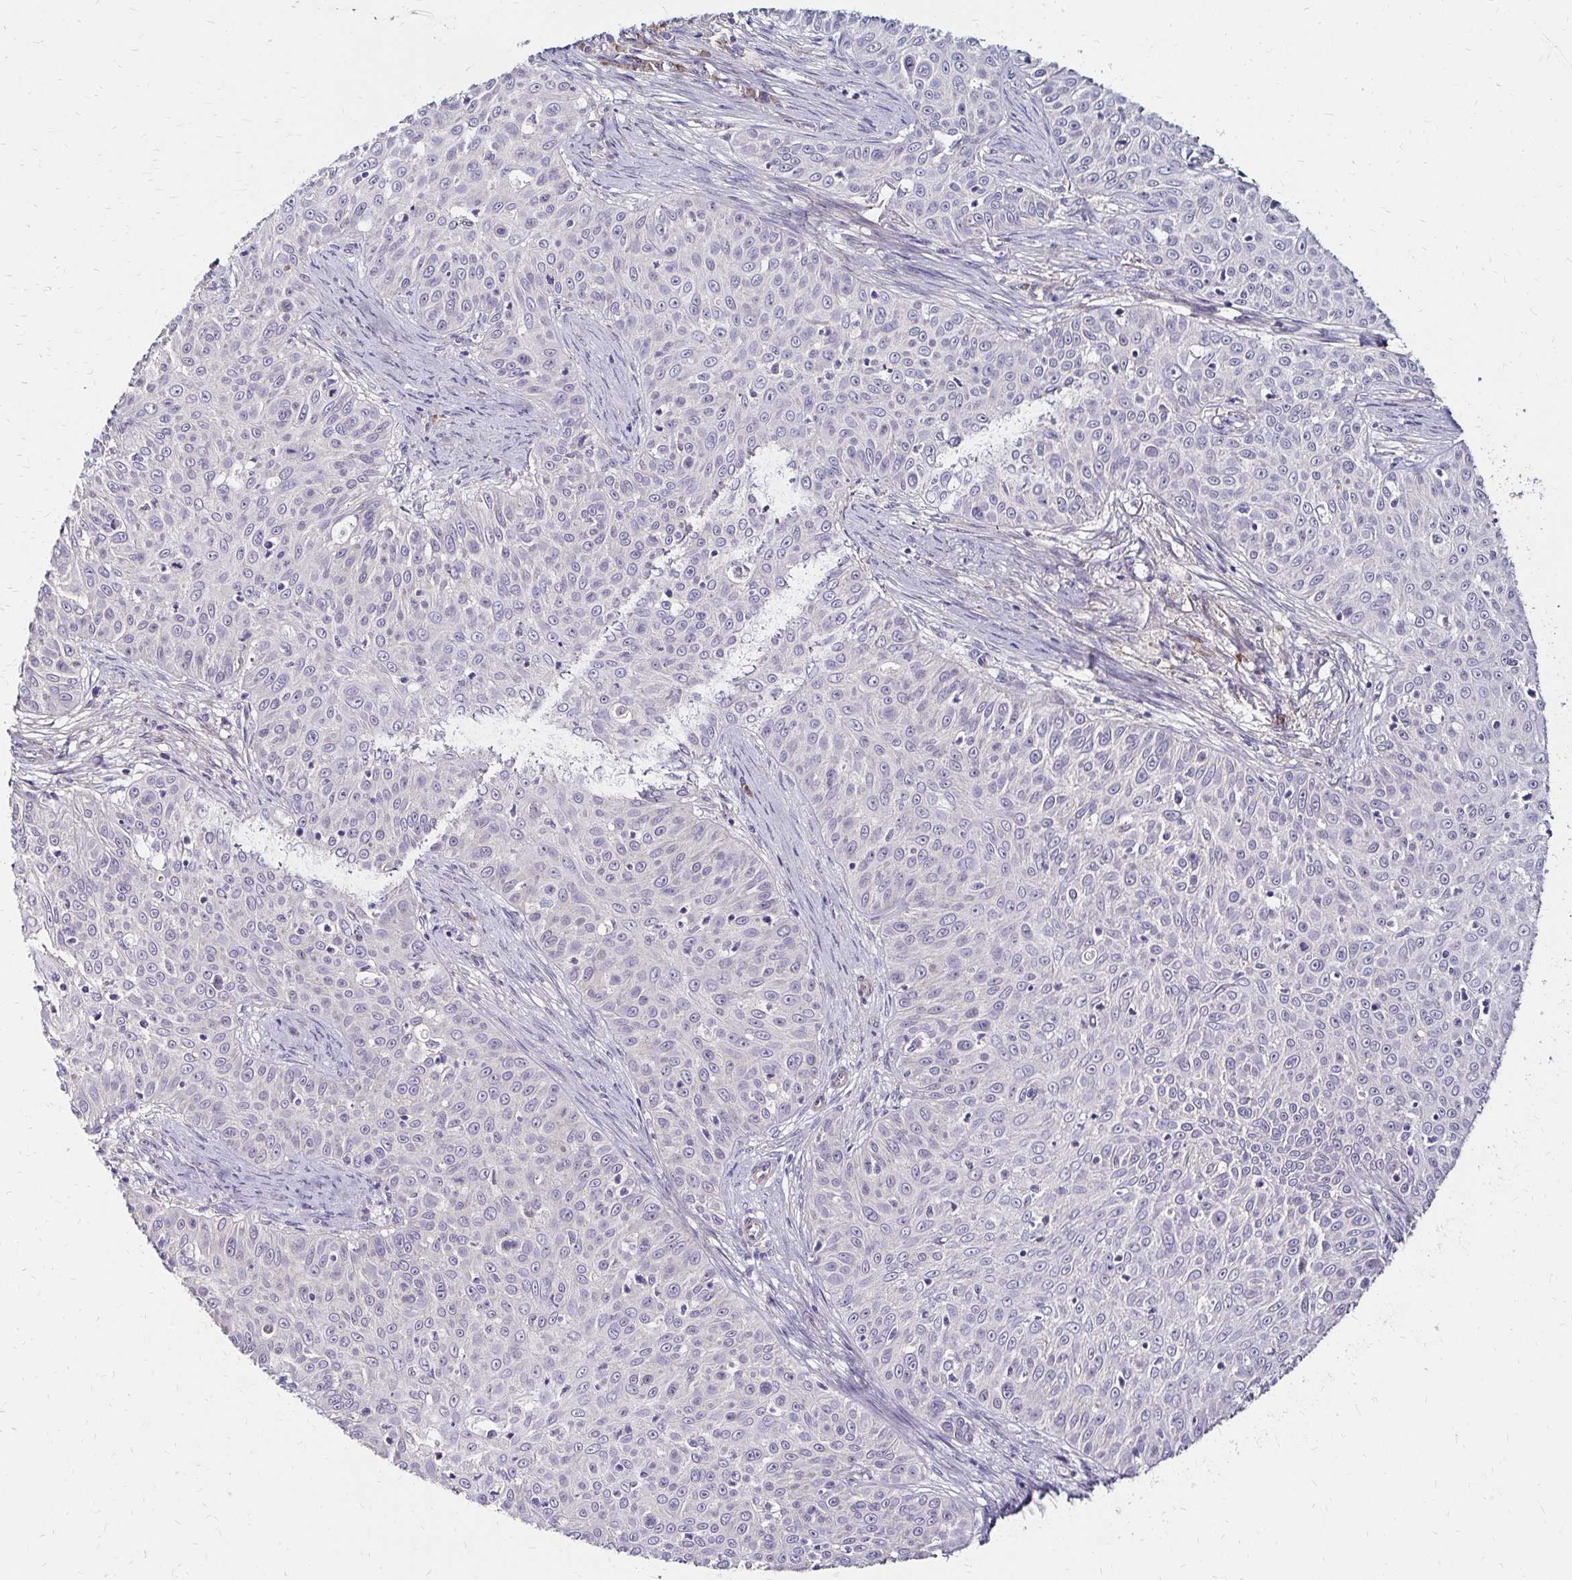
{"staining": {"intensity": "negative", "quantity": "none", "location": "none"}, "tissue": "skin cancer", "cell_type": "Tumor cells", "image_type": "cancer", "snomed": [{"axis": "morphology", "description": "Squamous cell carcinoma, NOS"}, {"axis": "topography", "description": "Skin"}], "caption": "Immunohistochemical staining of squamous cell carcinoma (skin) exhibits no significant positivity in tumor cells. The staining was performed using DAB to visualize the protein expression in brown, while the nuclei were stained in blue with hematoxylin (Magnification: 20x).", "gene": "PRIMA1", "patient": {"sex": "male", "age": 82}}